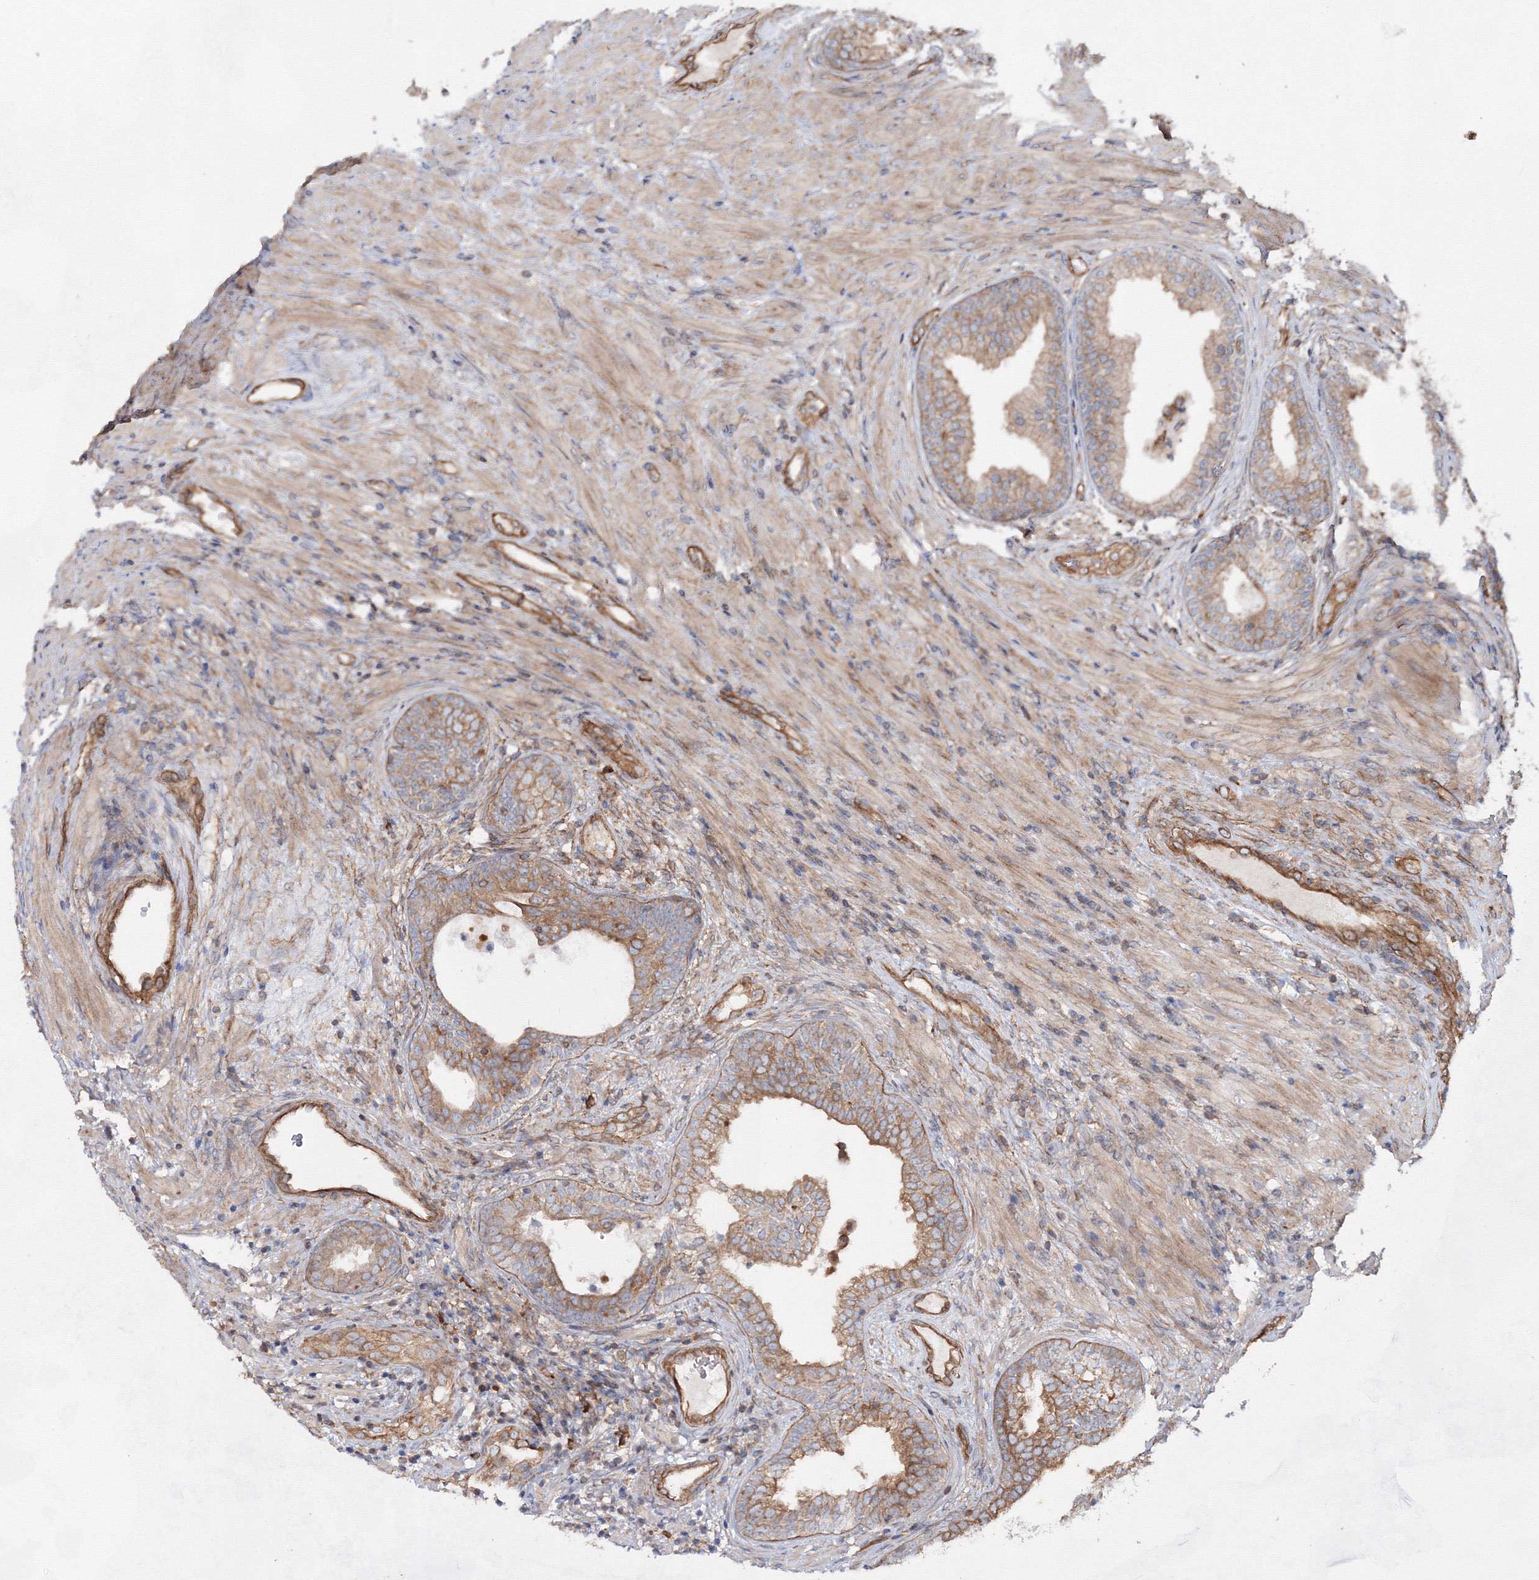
{"staining": {"intensity": "moderate", "quantity": "25%-75%", "location": "cytoplasmic/membranous"}, "tissue": "prostate", "cell_type": "Glandular cells", "image_type": "normal", "snomed": [{"axis": "morphology", "description": "Normal tissue, NOS"}, {"axis": "topography", "description": "Prostate"}], "caption": "Protein staining shows moderate cytoplasmic/membranous staining in approximately 25%-75% of glandular cells in benign prostate.", "gene": "EXOC6", "patient": {"sex": "male", "age": 76}}